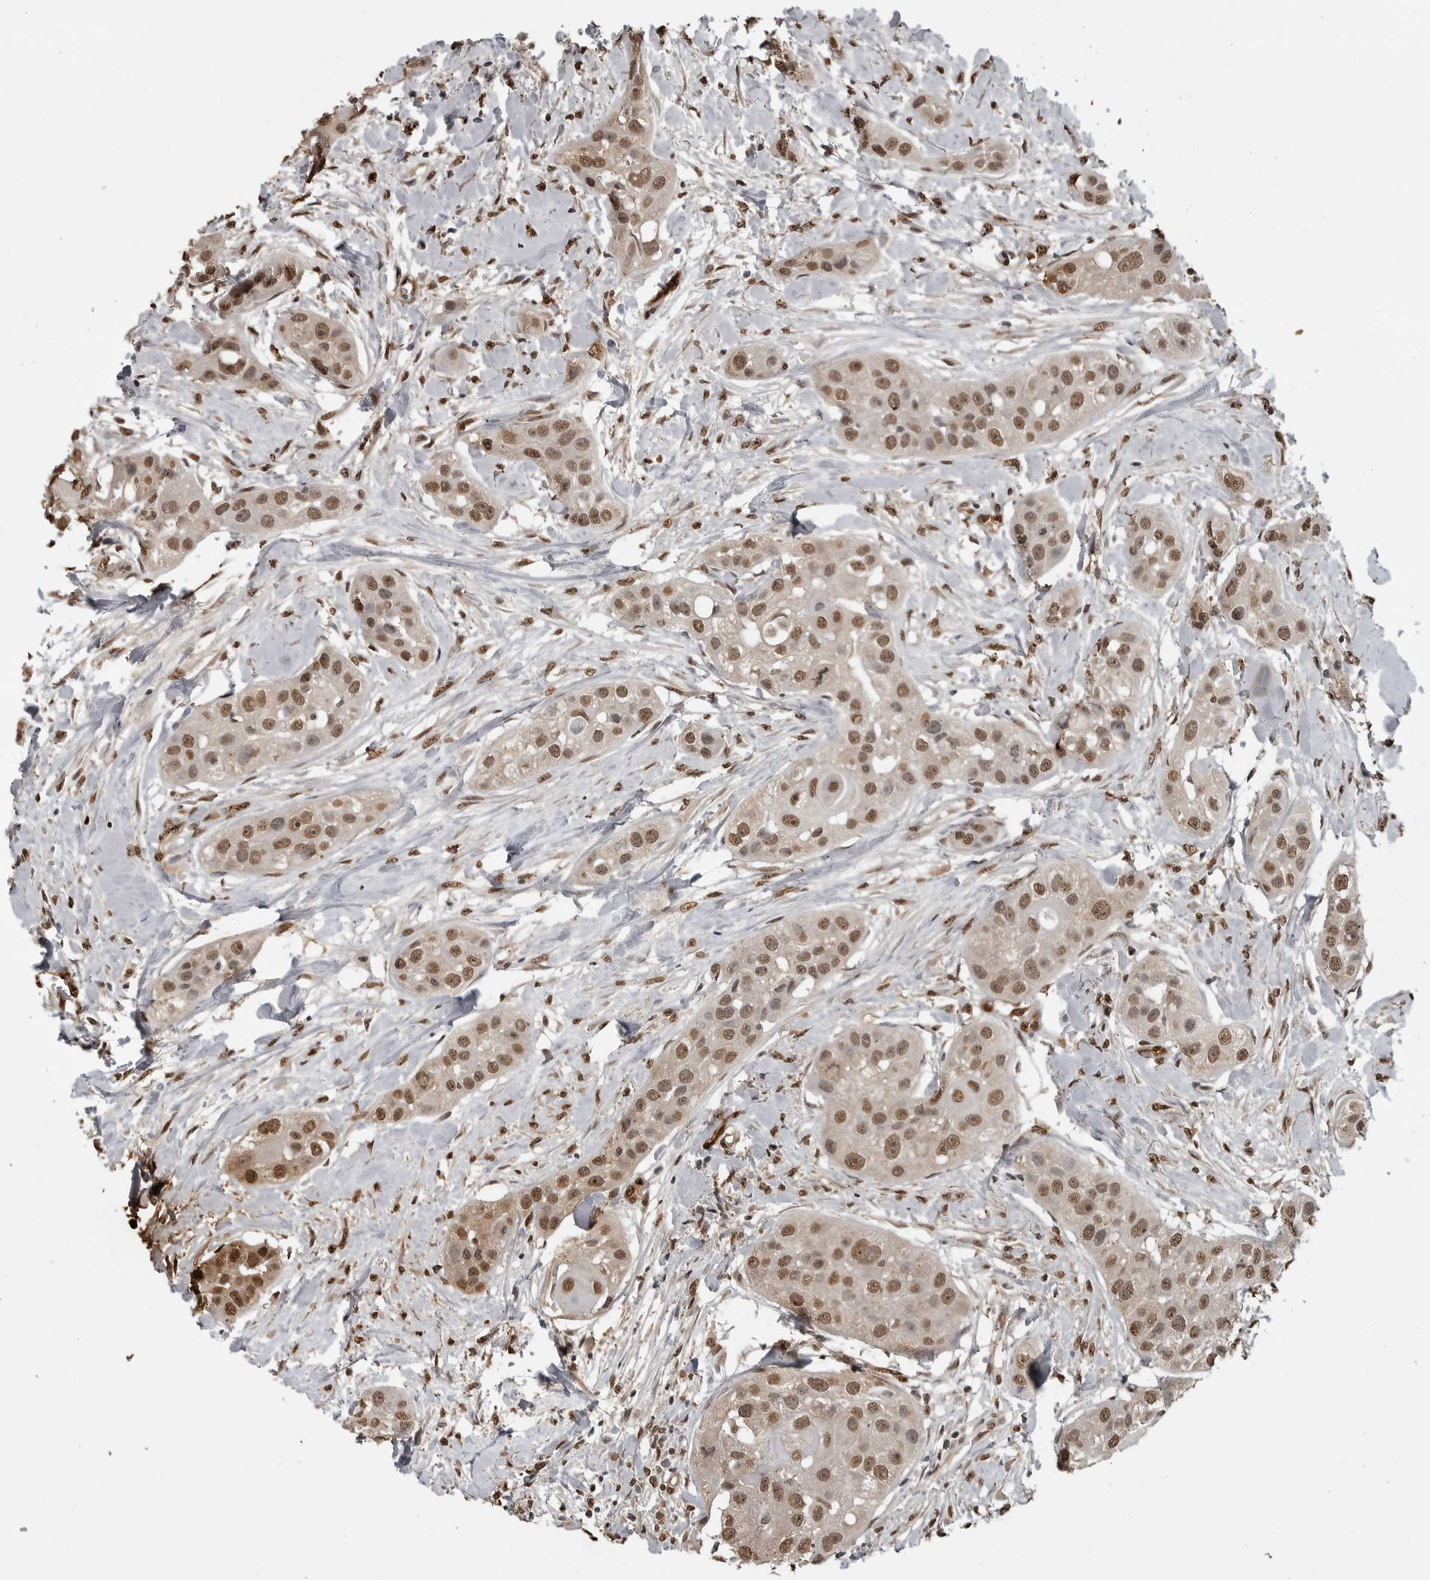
{"staining": {"intensity": "moderate", "quantity": ">75%", "location": "nuclear"}, "tissue": "head and neck cancer", "cell_type": "Tumor cells", "image_type": "cancer", "snomed": [{"axis": "morphology", "description": "Normal tissue, NOS"}, {"axis": "morphology", "description": "Squamous cell carcinoma, NOS"}, {"axis": "topography", "description": "Skeletal muscle"}, {"axis": "topography", "description": "Head-Neck"}], "caption": "IHC micrograph of neoplastic tissue: human head and neck cancer stained using IHC shows medium levels of moderate protein expression localized specifically in the nuclear of tumor cells, appearing as a nuclear brown color.", "gene": "SMAD2", "patient": {"sex": "male", "age": 51}}